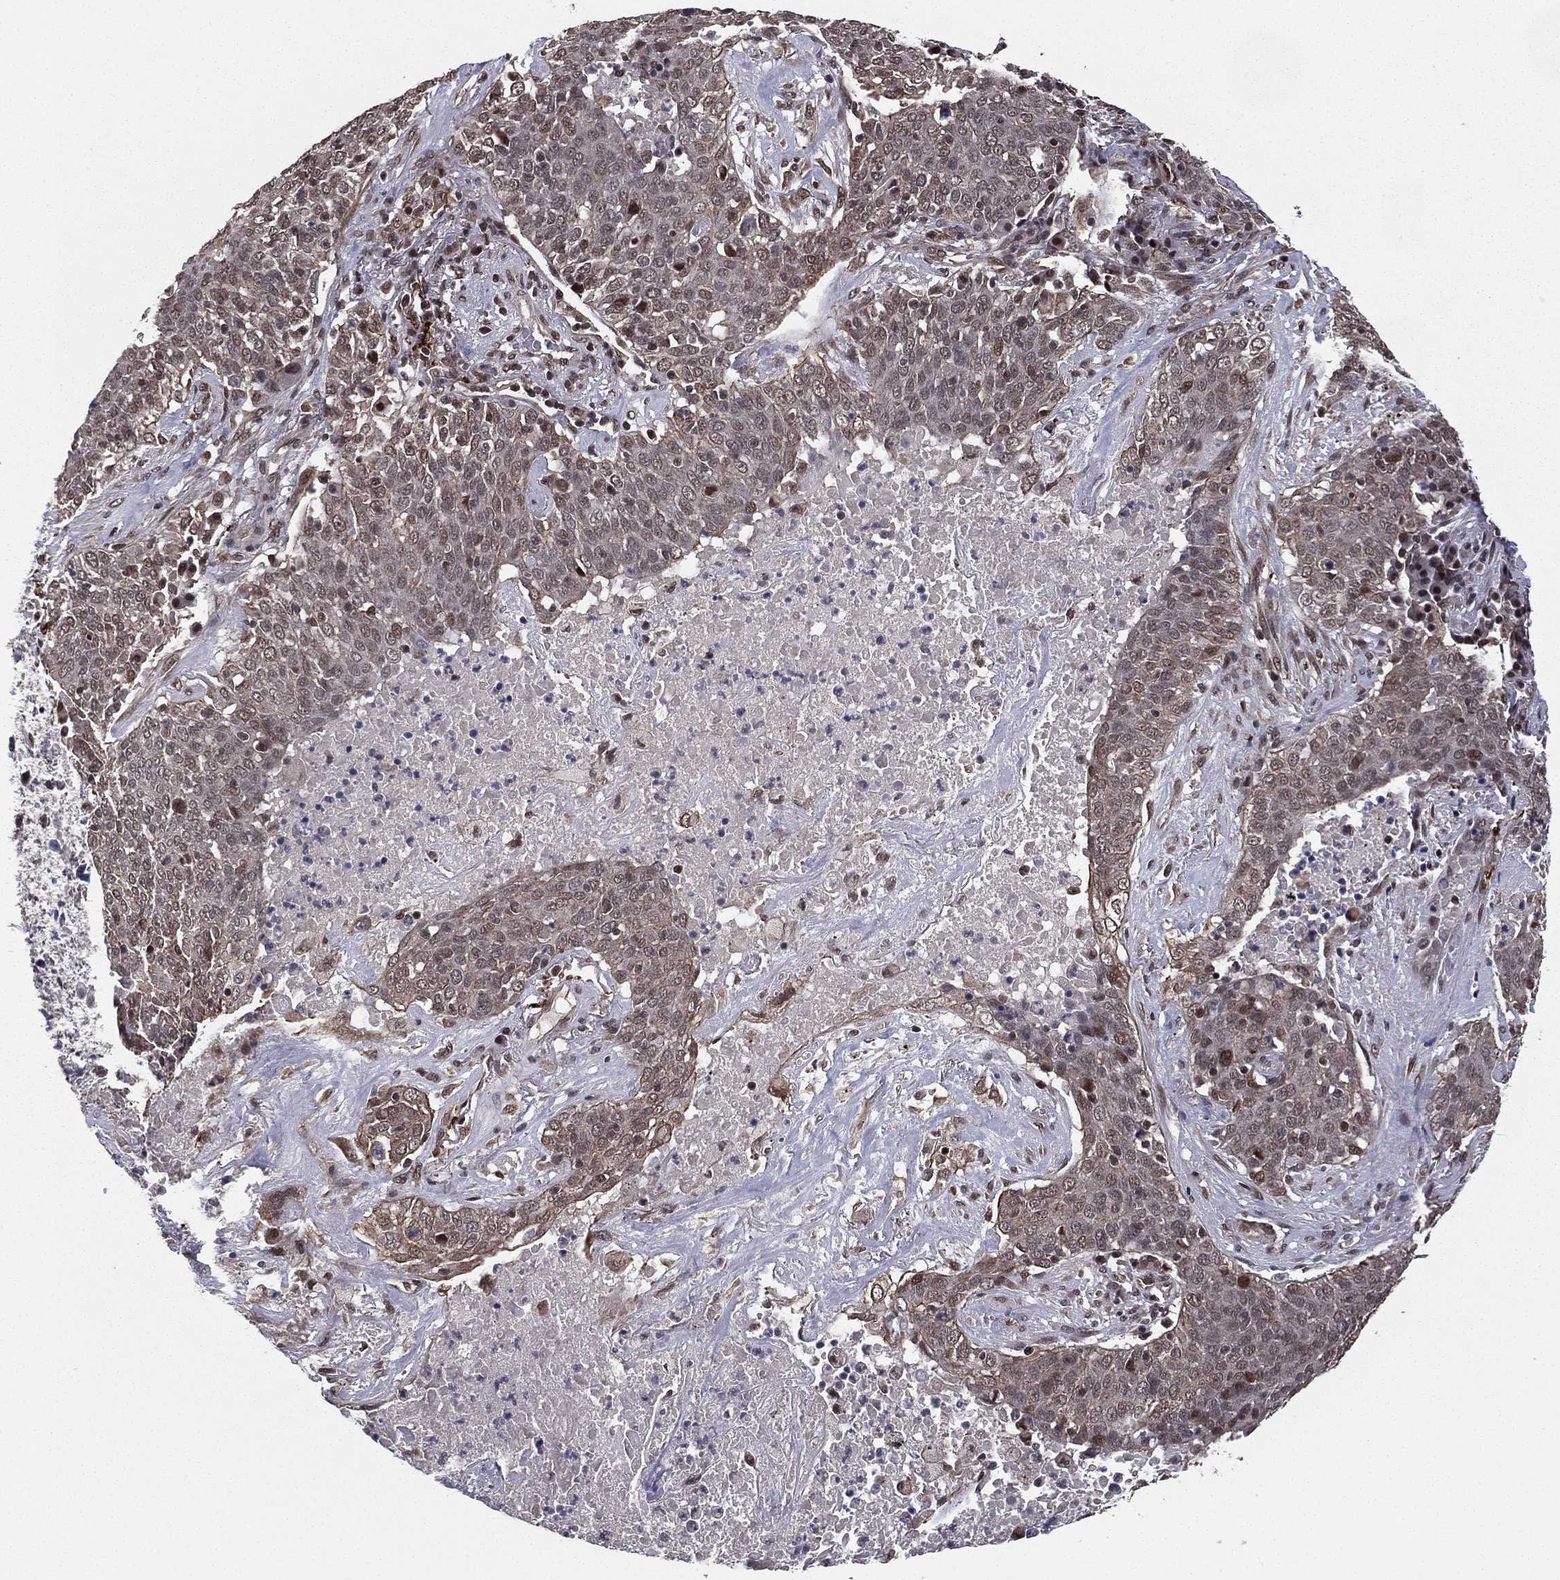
{"staining": {"intensity": "weak", "quantity": "<25%", "location": "cytoplasmic/membranous"}, "tissue": "lung cancer", "cell_type": "Tumor cells", "image_type": "cancer", "snomed": [{"axis": "morphology", "description": "Squamous cell carcinoma, NOS"}, {"axis": "topography", "description": "Lung"}], "caption": "A micrograph of human squamous cell carcinoma (lung) is negative for staining in tumor cells.", "gene": "RARB", "patient": {"sex": "male", "age": 82}}